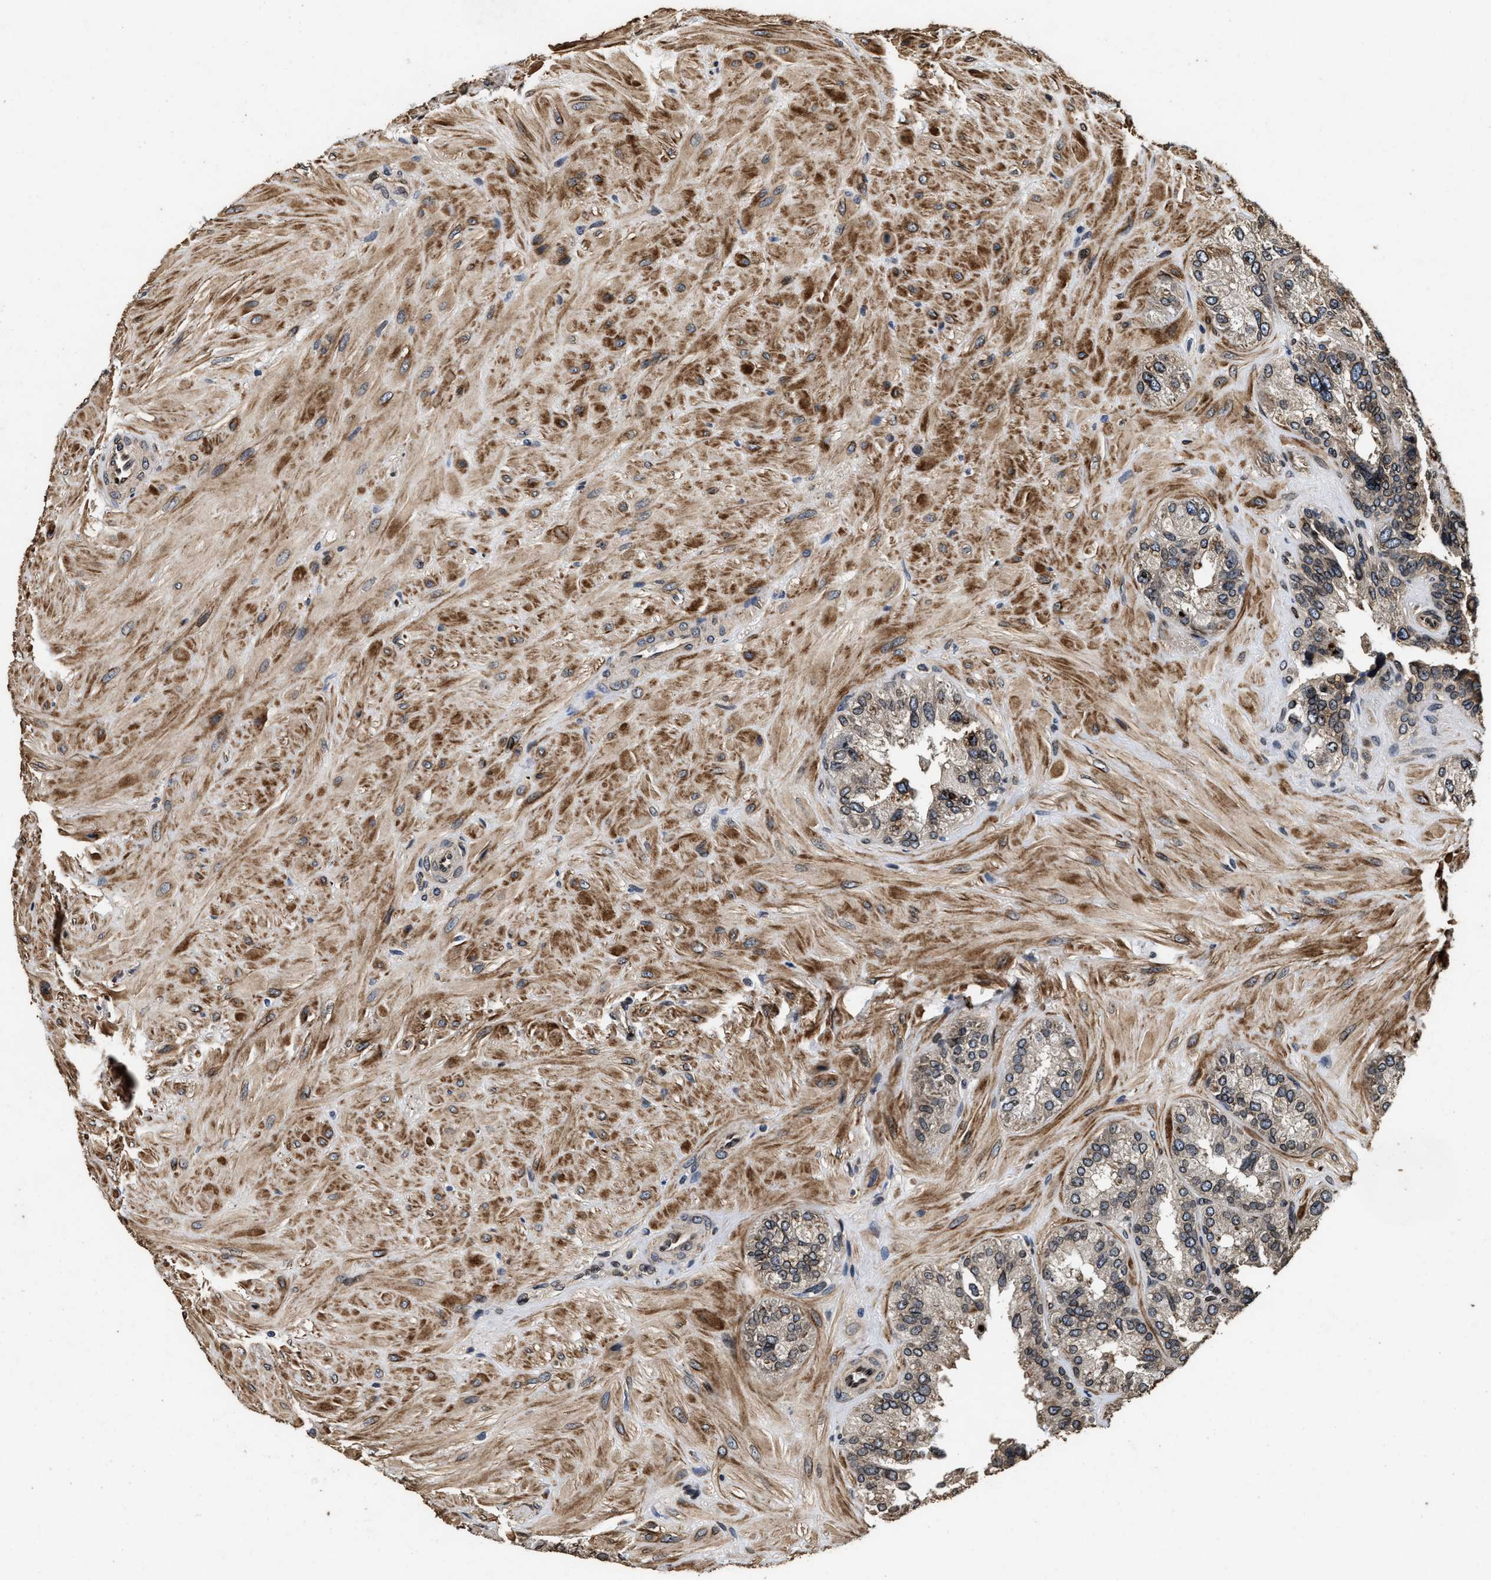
{"staining": {"intensity": "moderate", "quantity": "25%-75%", "location": "cytoplasmic/membranous,nuclear"}, "tissue": "seminal vesicle", "cell_type": "Glandular cells", "image_type": "normal", "snomed": [{"axis": "morphology", "description": "Normal tissue, NOS"}, {"axis": "topography", "description": "Prostate"}, {"axis": "topography", "description": "Seminal veicle"}], "caption": "A photomicrograph of seminal vesicle stained for a protein reveals moderate cytoplasmic/membranous,nuclear brown staining in glandular cells. Using DAB (brown) and hematoxylin (blue) stains, captured at high magnification using brightfield microscopy.", "gene": "ACCS", "patient": {"sex": "male", "age": 51}}